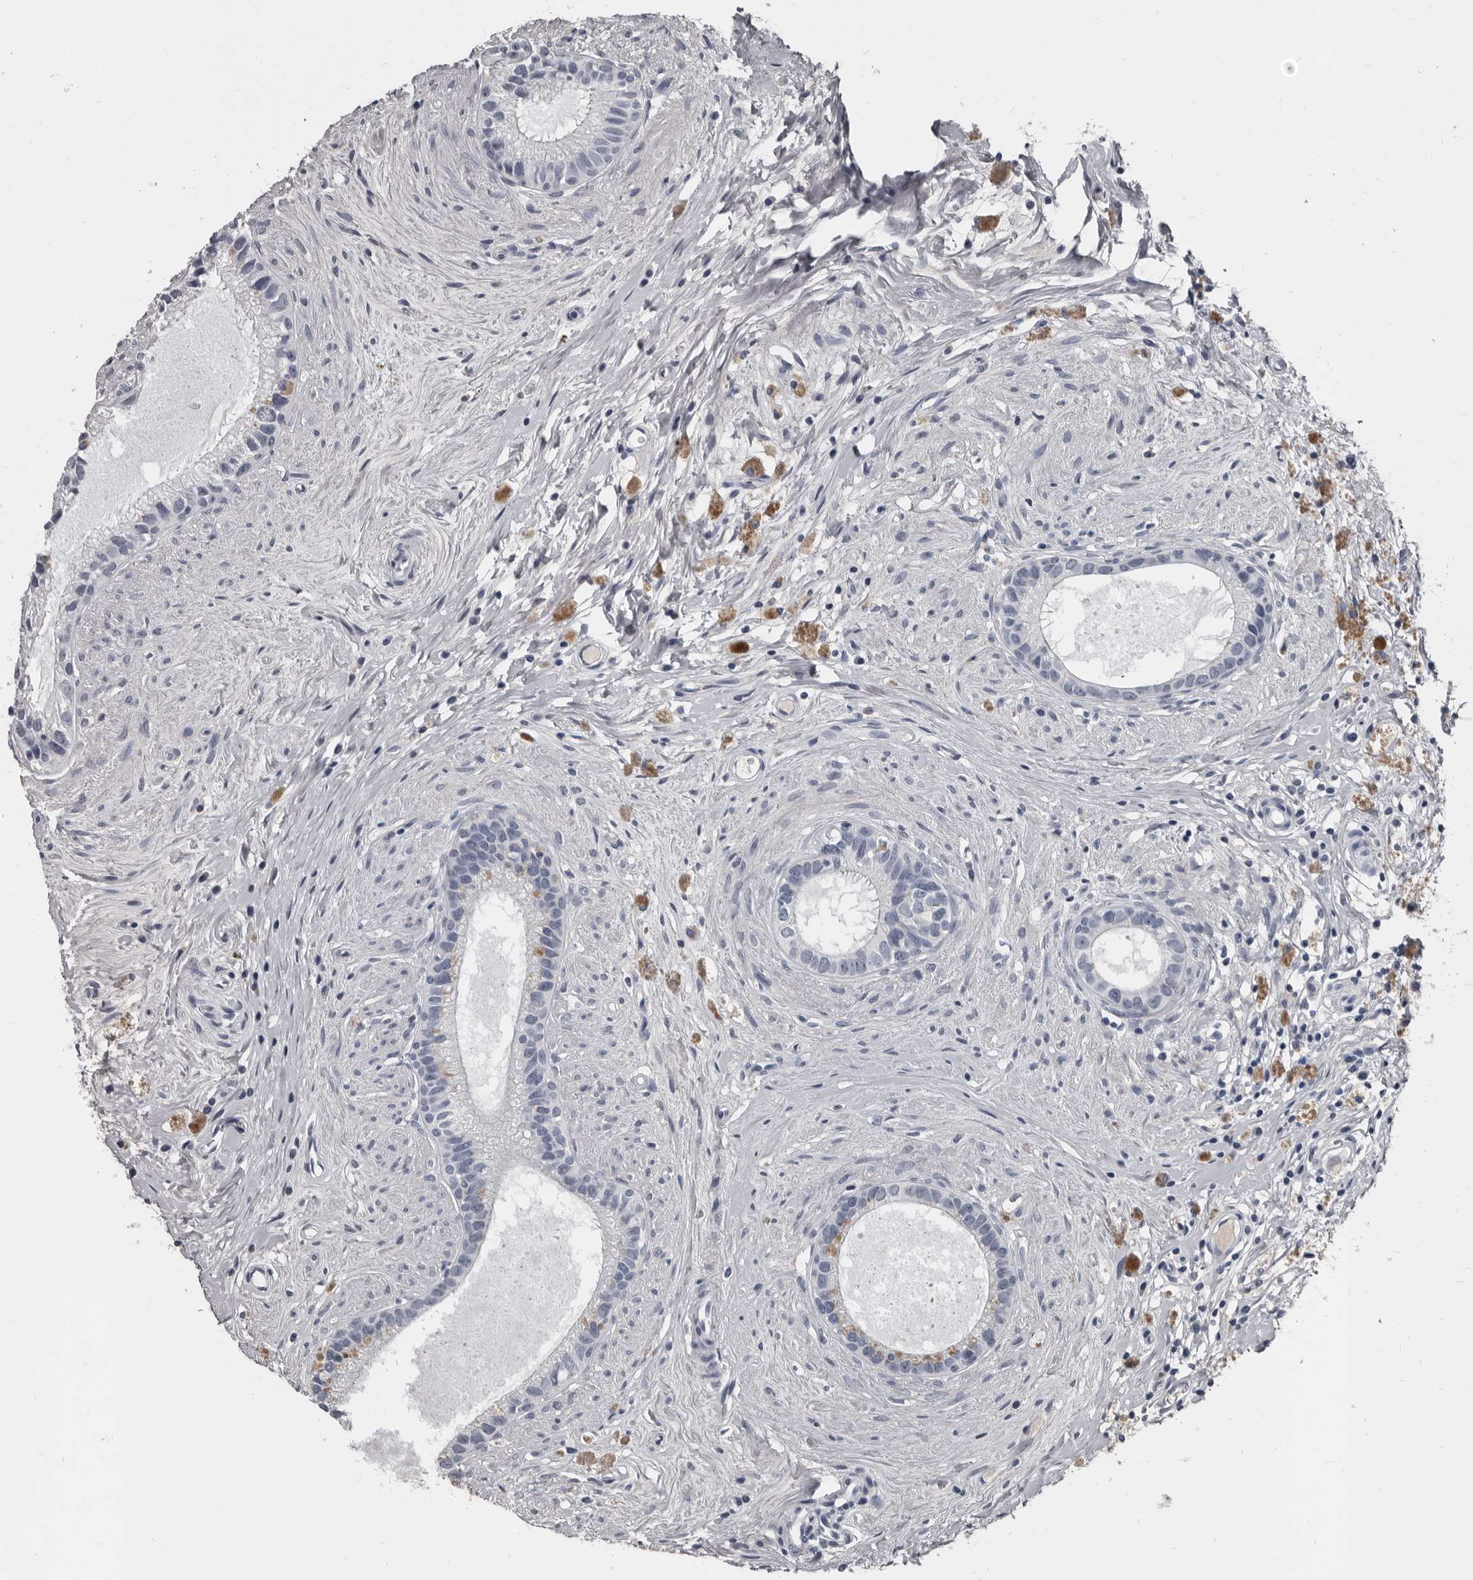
{"staining": {"intensity": "weak", "quantity": "<25%", "location": "cytoplasmic/membranous"}, "tissue": "epididymis", "cell_type": "Glandular cells", "image_type": "normal", "snomed": [{"axis": "morphology", "description": "Normal tissue, NOS"}, {"axis": "topography", "description": "Epididymis"}], "caption": "Micrograph shows no significant protein positivity in glandular cells of unremarkable epididymis. (Brightfield microscopy of DAB IHC at high magnification).", "gene": "GREB1", "patient": {"sex": "male", "age": 80}}